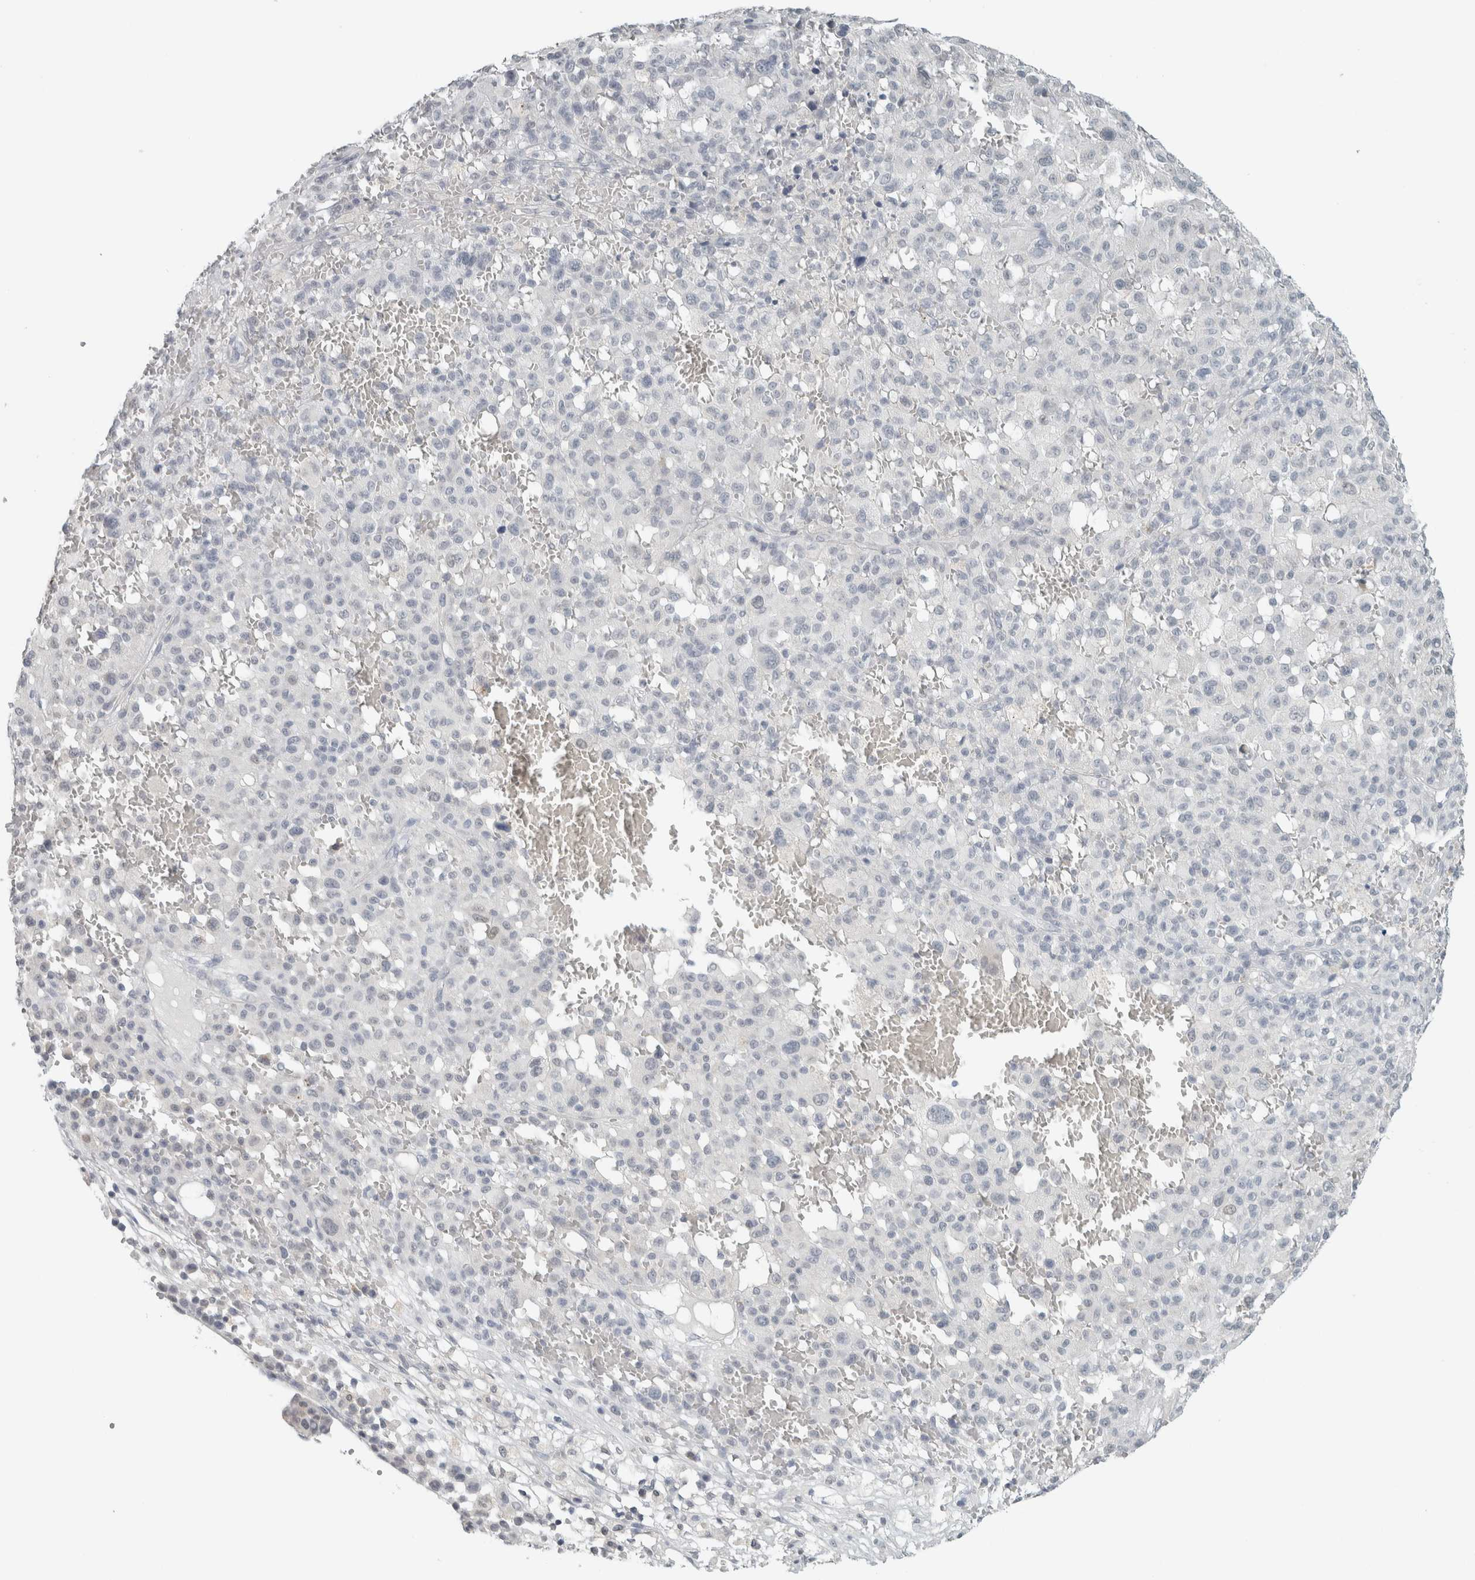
{"staining": {"intensity": "negative", "quantity": "none", "location": "none"}, "tissue": "melanoma", "cell_type": "Tumor cells", "image_type": "cancer", "snomed": [{"axis": "morphology", "description": "Malignant melanoma, Metastatic site"}, {"axis": "topography", "description": "Skin"}], "caption": "Malignant melanoma (metastatic site) was stained to show a protein in brown. There is no significant staining in tumor cells. Nuclei are stained in blue.", "gene": "TRIT1", "patient": {"sex": "female", "age": 74}}